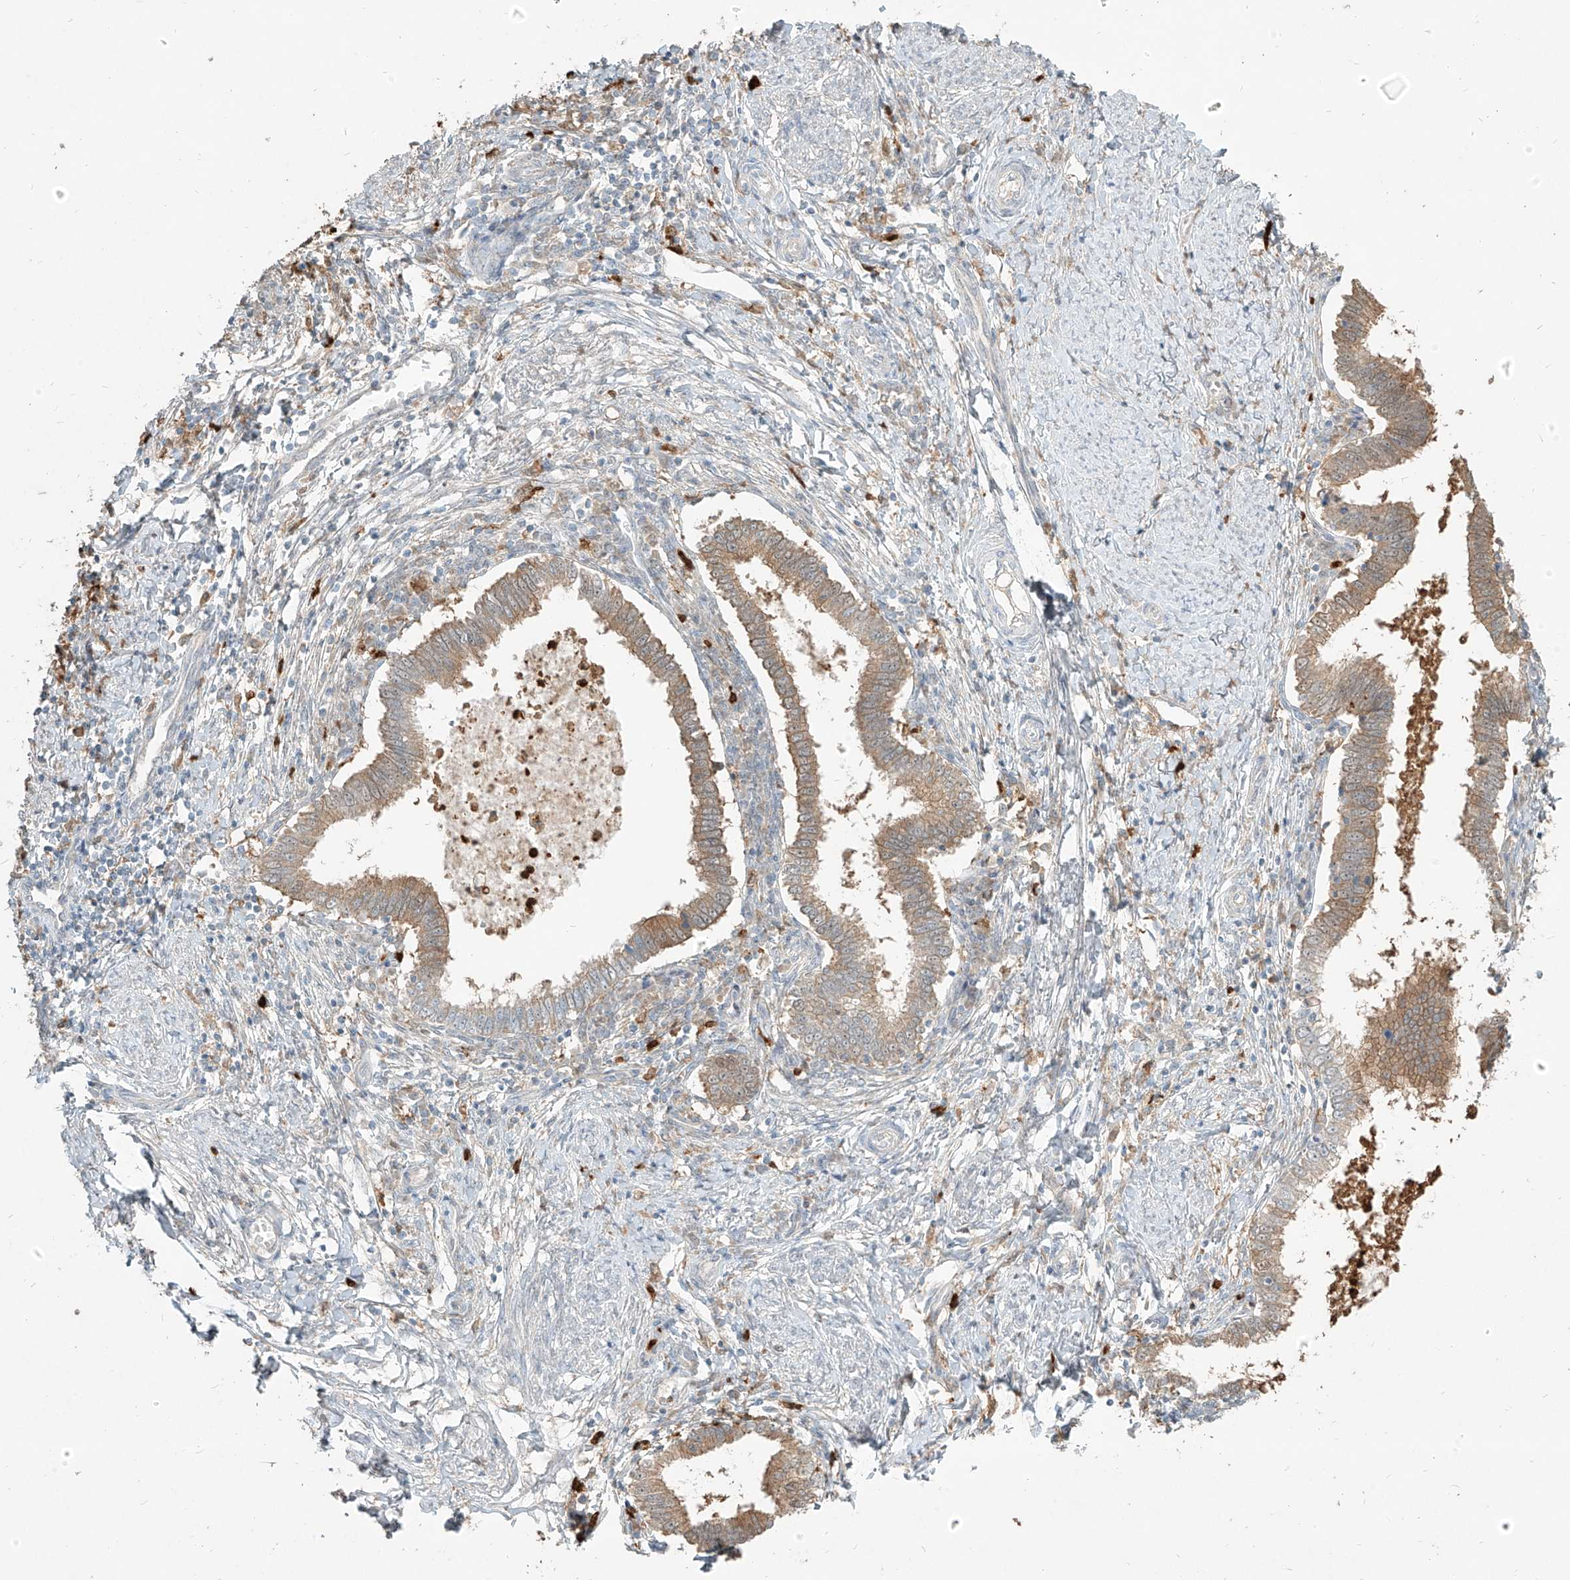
{"staining": {"intensity": "moderate", "quantity": ">75%", "location": "cytoplasmic/membranous"}, "tissue": "cervical cancer", "cell_type": "Tumor cells", "image_type": "cancer", "snomed": [{"axis": "morphology", "description": "Adenocarcinoma, NOS"}, {"axis": "topography", "description": "Cervix"}], "caption": "Cervical cancer stained for a protein (brown) exhibits moderate cytoplasmic/membranous positive positivity in about >75% of tumor cells.", "gene": "PGD", "patient": {"sex": "female", "age": 36}}